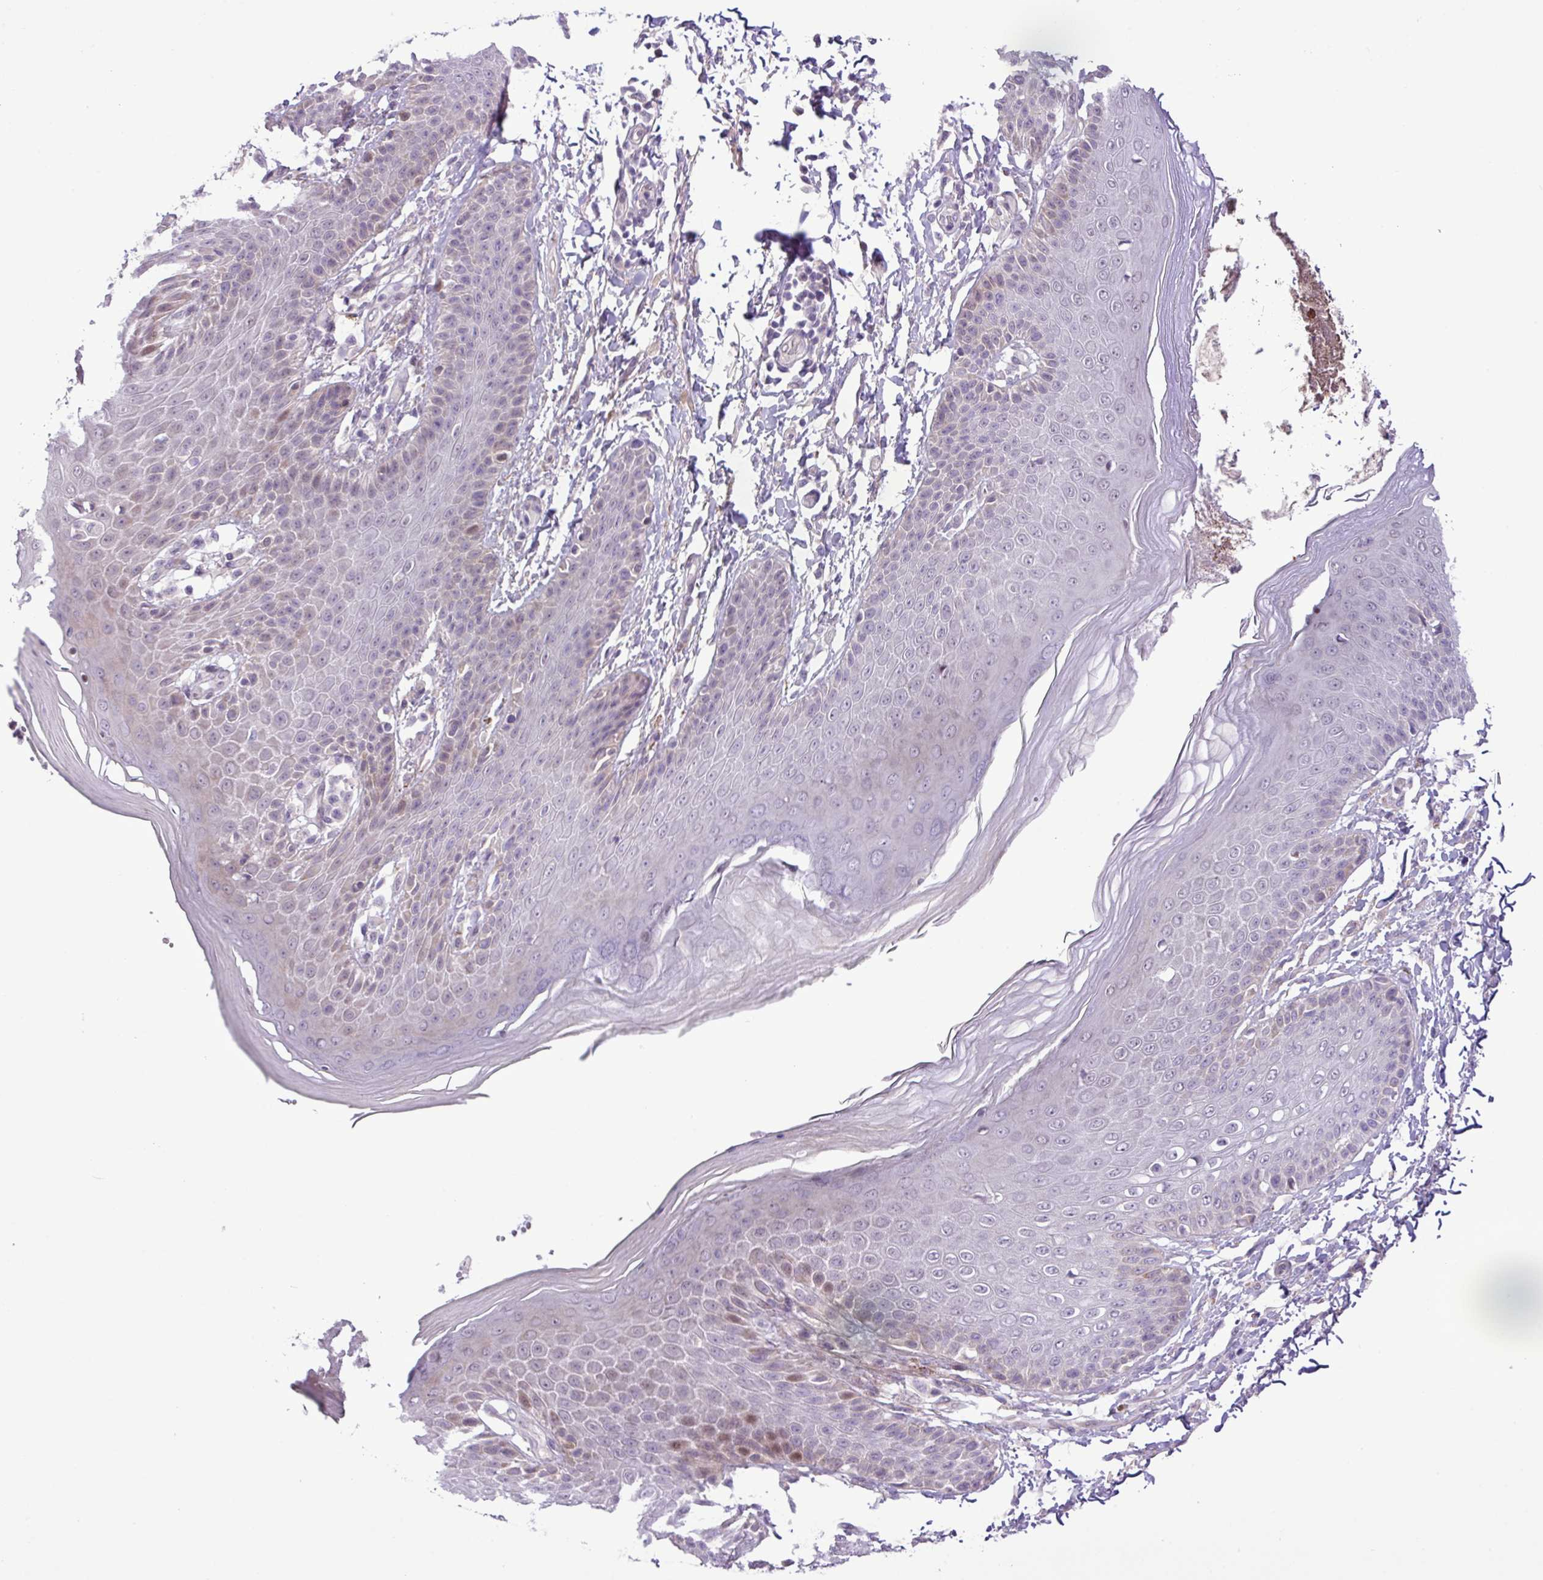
{"staining": {"intensity": "moderate", "quantity": "<25%", "location": "cytoplasmic/membranous,nuclear"}, "tissue": "skin", "cell_type": "Epidermal cells", "image_type": "normal", "snomed": [{"axis": "morphology", "description": "Normal tissue, NOS"}, {"axis": "topography", "description": "Peripheral nerve tissue"}], "caption": "Immunohistochemical staining of benign human skin exhibits moderate cytoplasmic/membranous,nuclear protein expression in approximately <25% of epidermal cells.", "gene": "YLPM1", "patient": {"sex": "male", "age": 51}}